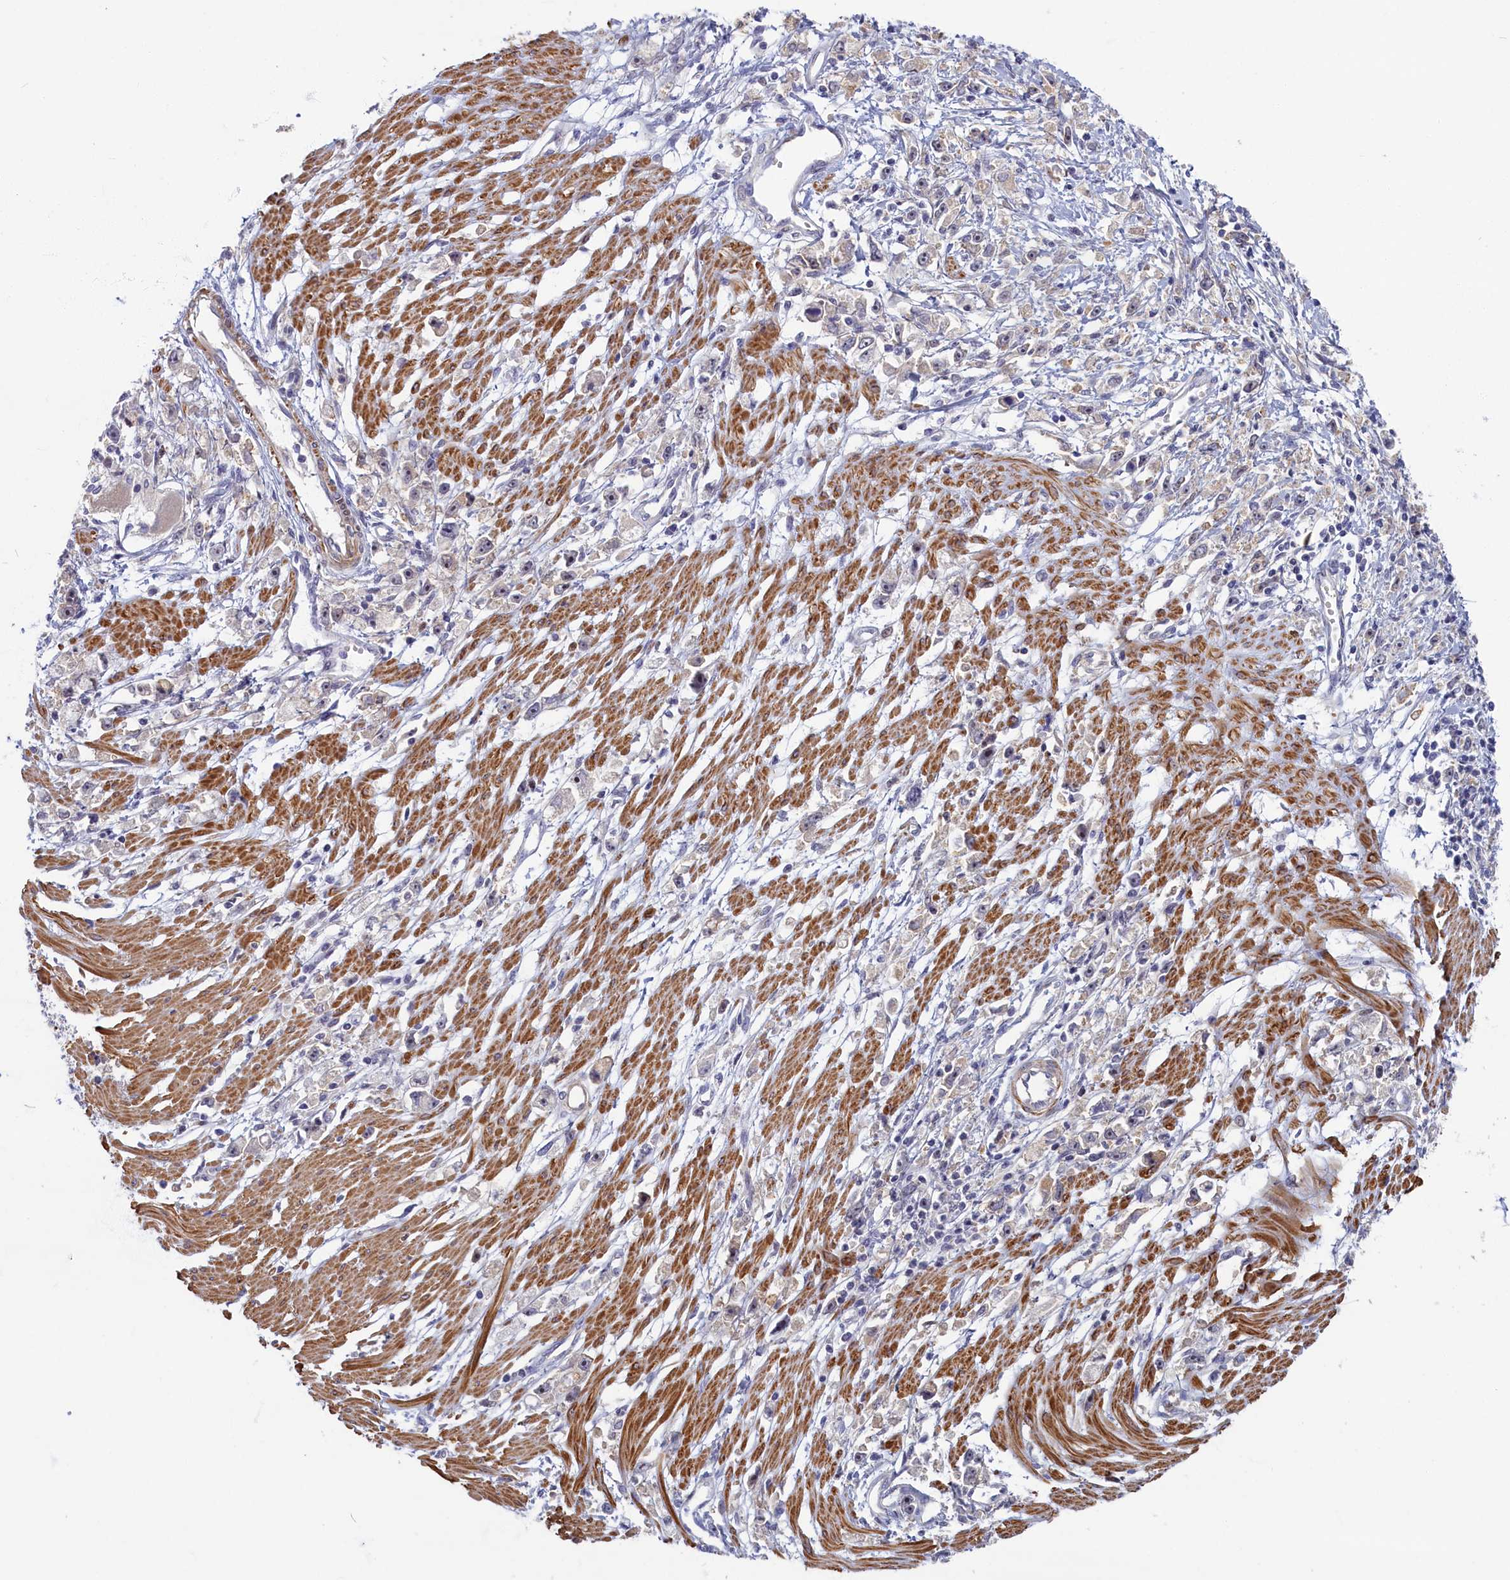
{"staining": {"intensity": "negative", "quantity": "none", "location": "none"}, "tissue": "stomach cancer", "cell_type": "Tumor cells", "image_type": "cancer", "snomed": [{"axis": "morphology", "description": "Adenocarcinoma, NOS"}, {"axis": "topography", "description": "Stomach"}], "caption": "This is an immunohistochemistry image of human stomach cancer (adenocarcinoma). There is no expression in tumor cells.", "gene": "TRPM4", "patient": {"sex": "female", "age": 59}}